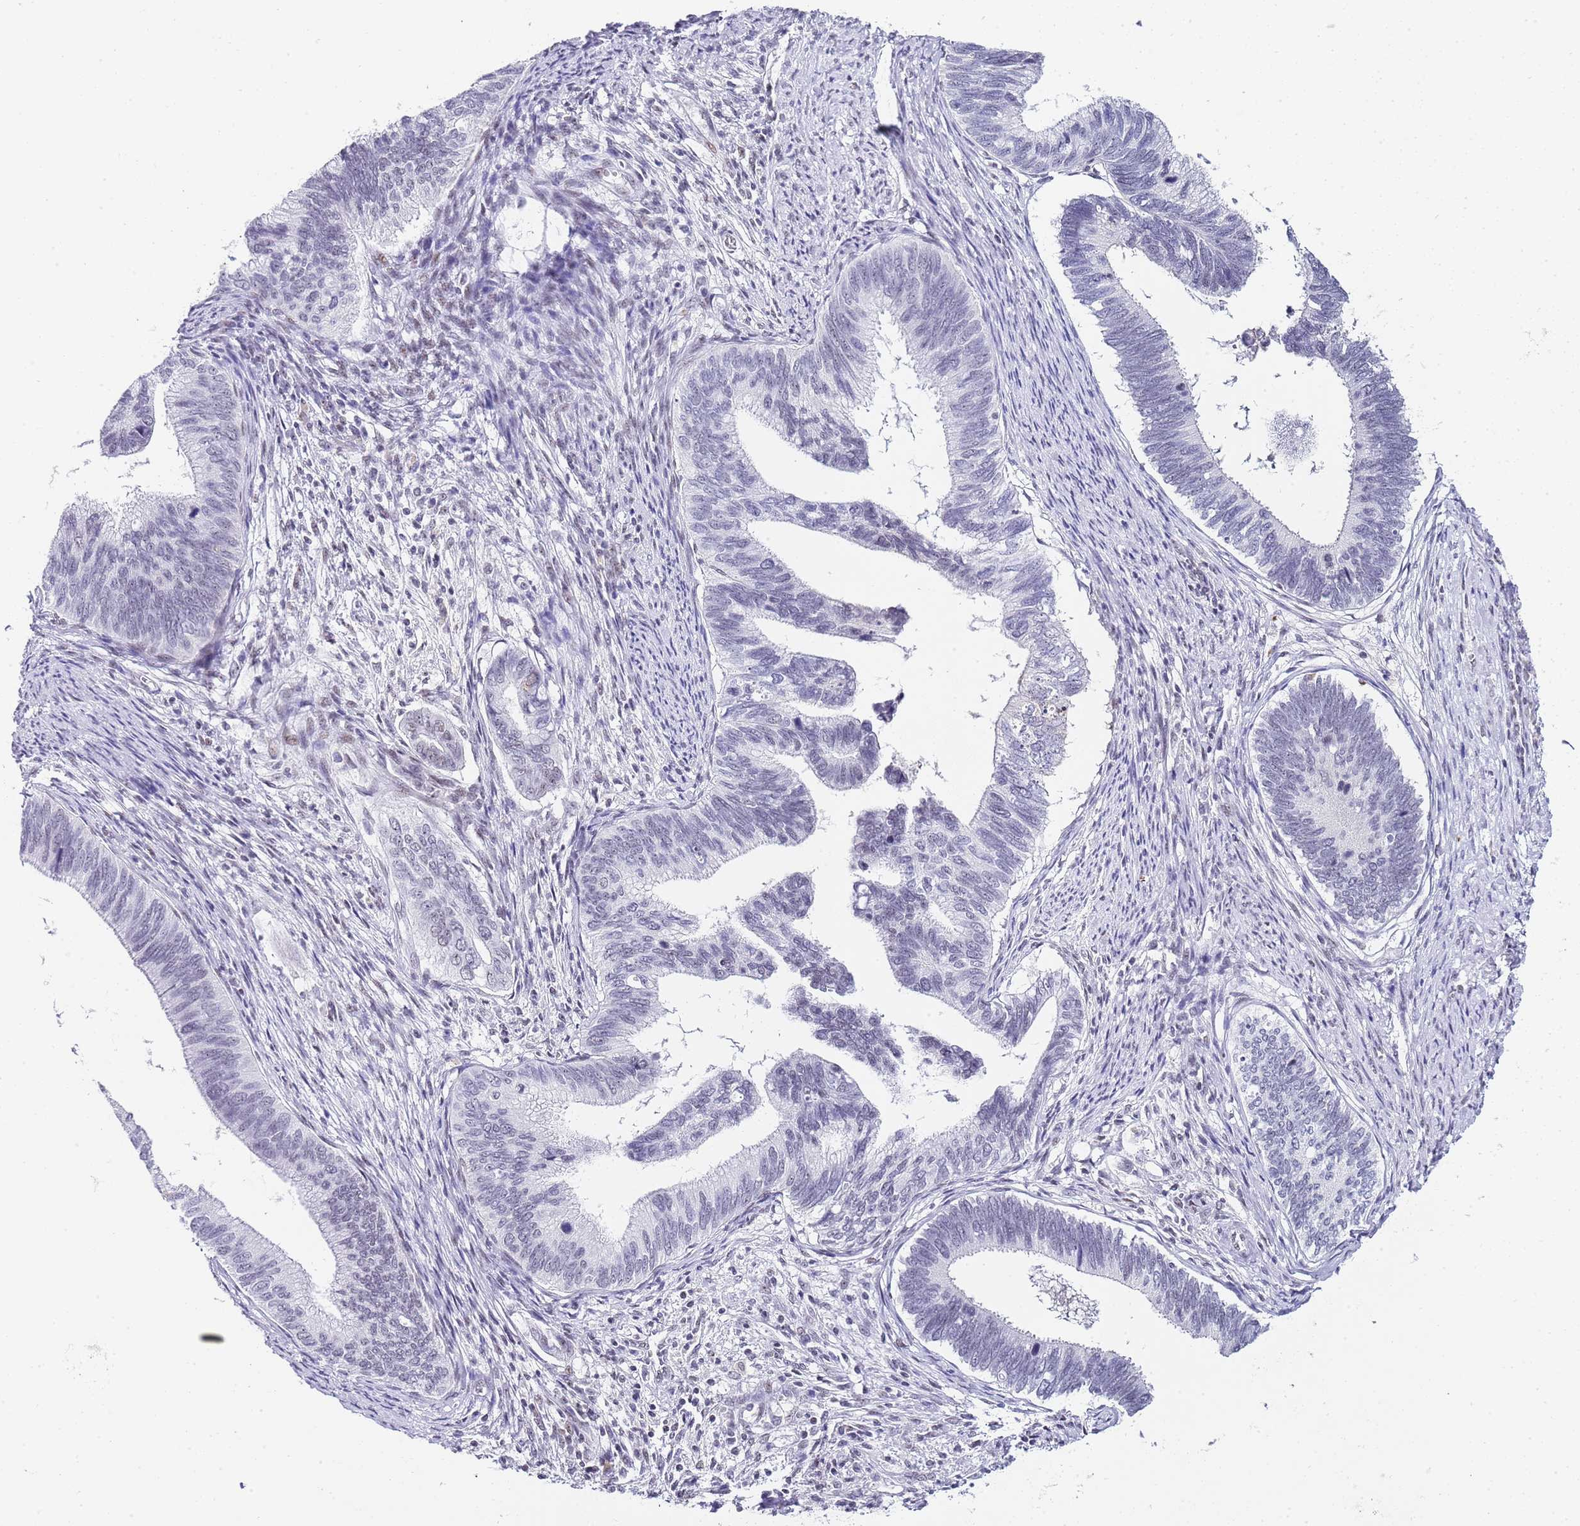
{"staining": {"intensity": "negative", "quantity": "none", "location": "none"}, "tissue": "cervical cancer", "cell_type": "Tumor cells", "image_type": "cancer", "snomed": [{"axis": "morphology", "description": "Adenocarcinoma, NOS"}, {"axis": "topography", "description": "Cervix"}], "caption": "This photomicrograph is of adenocarcinoma (cervical) stained with immunohistochemistry to label a protein in brown with the nuclei are counter-stained blue. There is no expression in tumor cells.", "gene": "NOP56", "patient": {"sex": "female", "age": 42}}